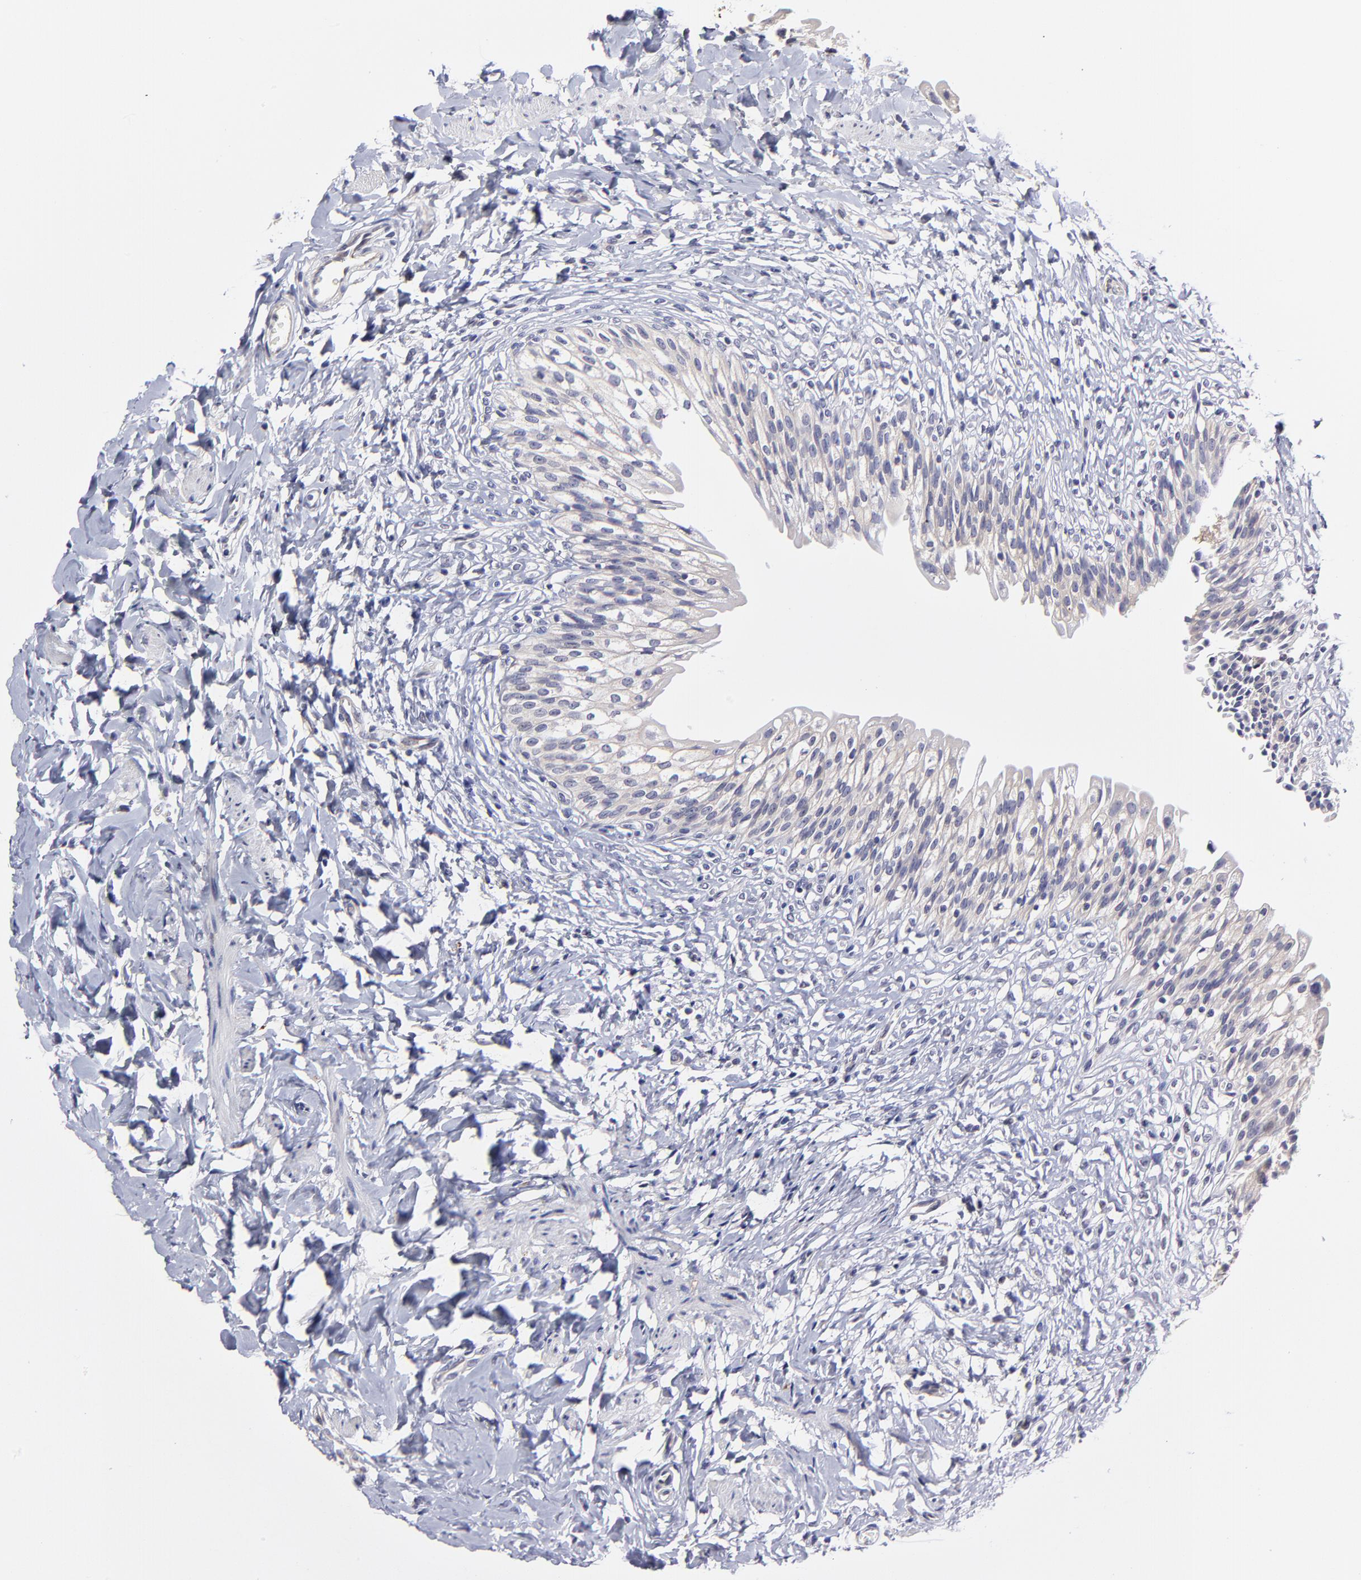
{"staining": {"intensity": "weak", "quantity": ">75%", "location": "cytoplasmic/membranous"}, "tissue": "urinary bladder", "cell_type": "Urothelial cells", "image_type": "normal", "snomed": [{"axis": "morphology", "description": "Normal tissue, NOS"}, {"axis": "morphology", "description": "Inflammation, NOS"}, {"axis": "topography", "description": "Urinary bladder"}], "caption": "The immunohistochemical stain labels weak cytoplasmic/membranous positivity in urothelial cells of benign urinary bladder. The protein of interest is stained brown, and the nuclei are stained in blue (DAB IHC with brightfield microscopy, high magnification).", "gene": "BTG2", "patient": {"sex": "female", "age": 80}}